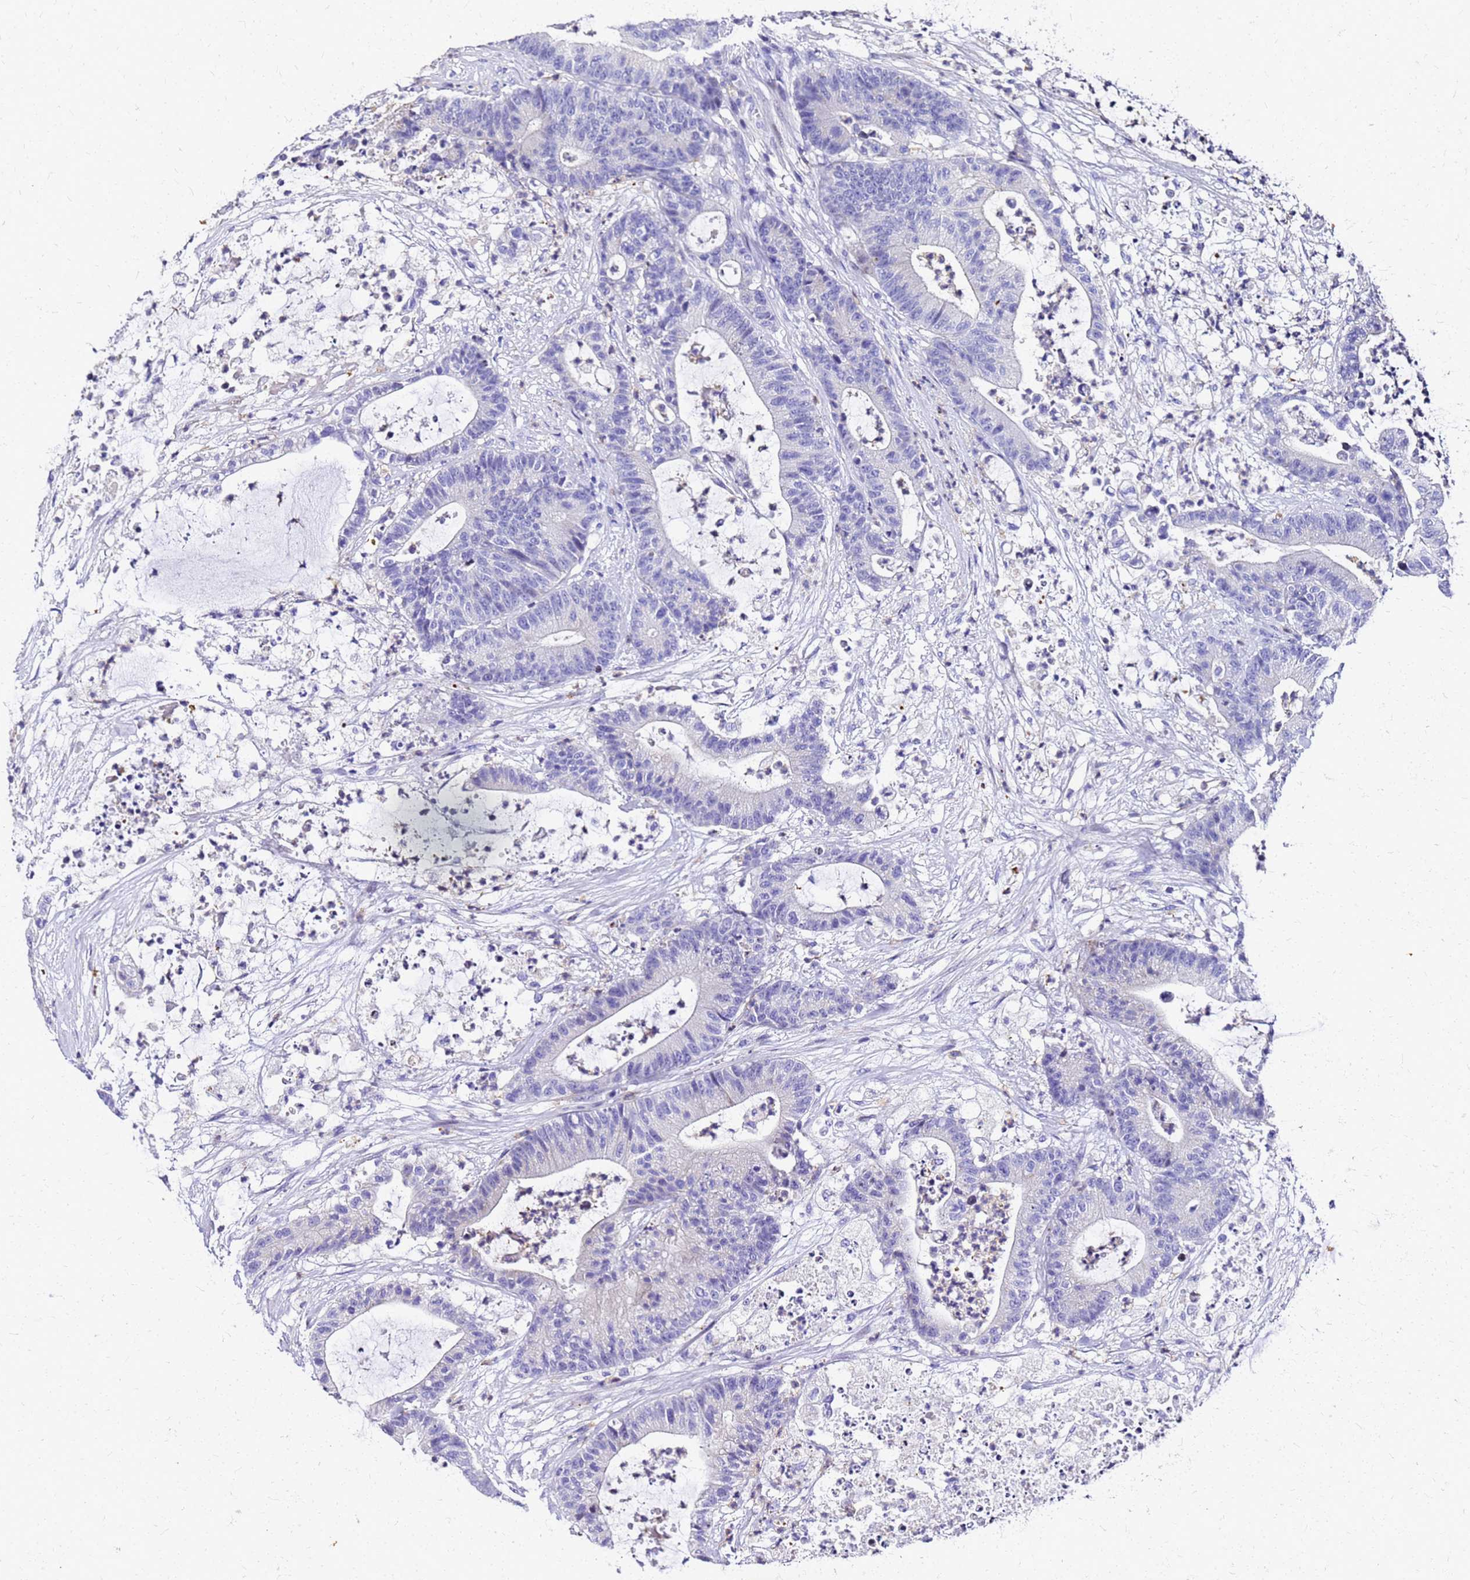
{"staining": {"intensity": "negative", "quantity": "none", "location": "none"}, "tissue": "colorectal cancer", "cell_type": "Tumor cells", "image_type": "cancer", "snomed": [{"axis": "morphology", "description": "Adenocarcinoma, NOS"}, {"axis": "topography", "description": "Colon"}], "caption": "Human colorectal adenocarcinoma stained for a protein using immunohistochemistry (IHC) displays no positivity in tumor cells.", "gene": "SMIM21", "patient": {"sex": "female", "age": 84}}